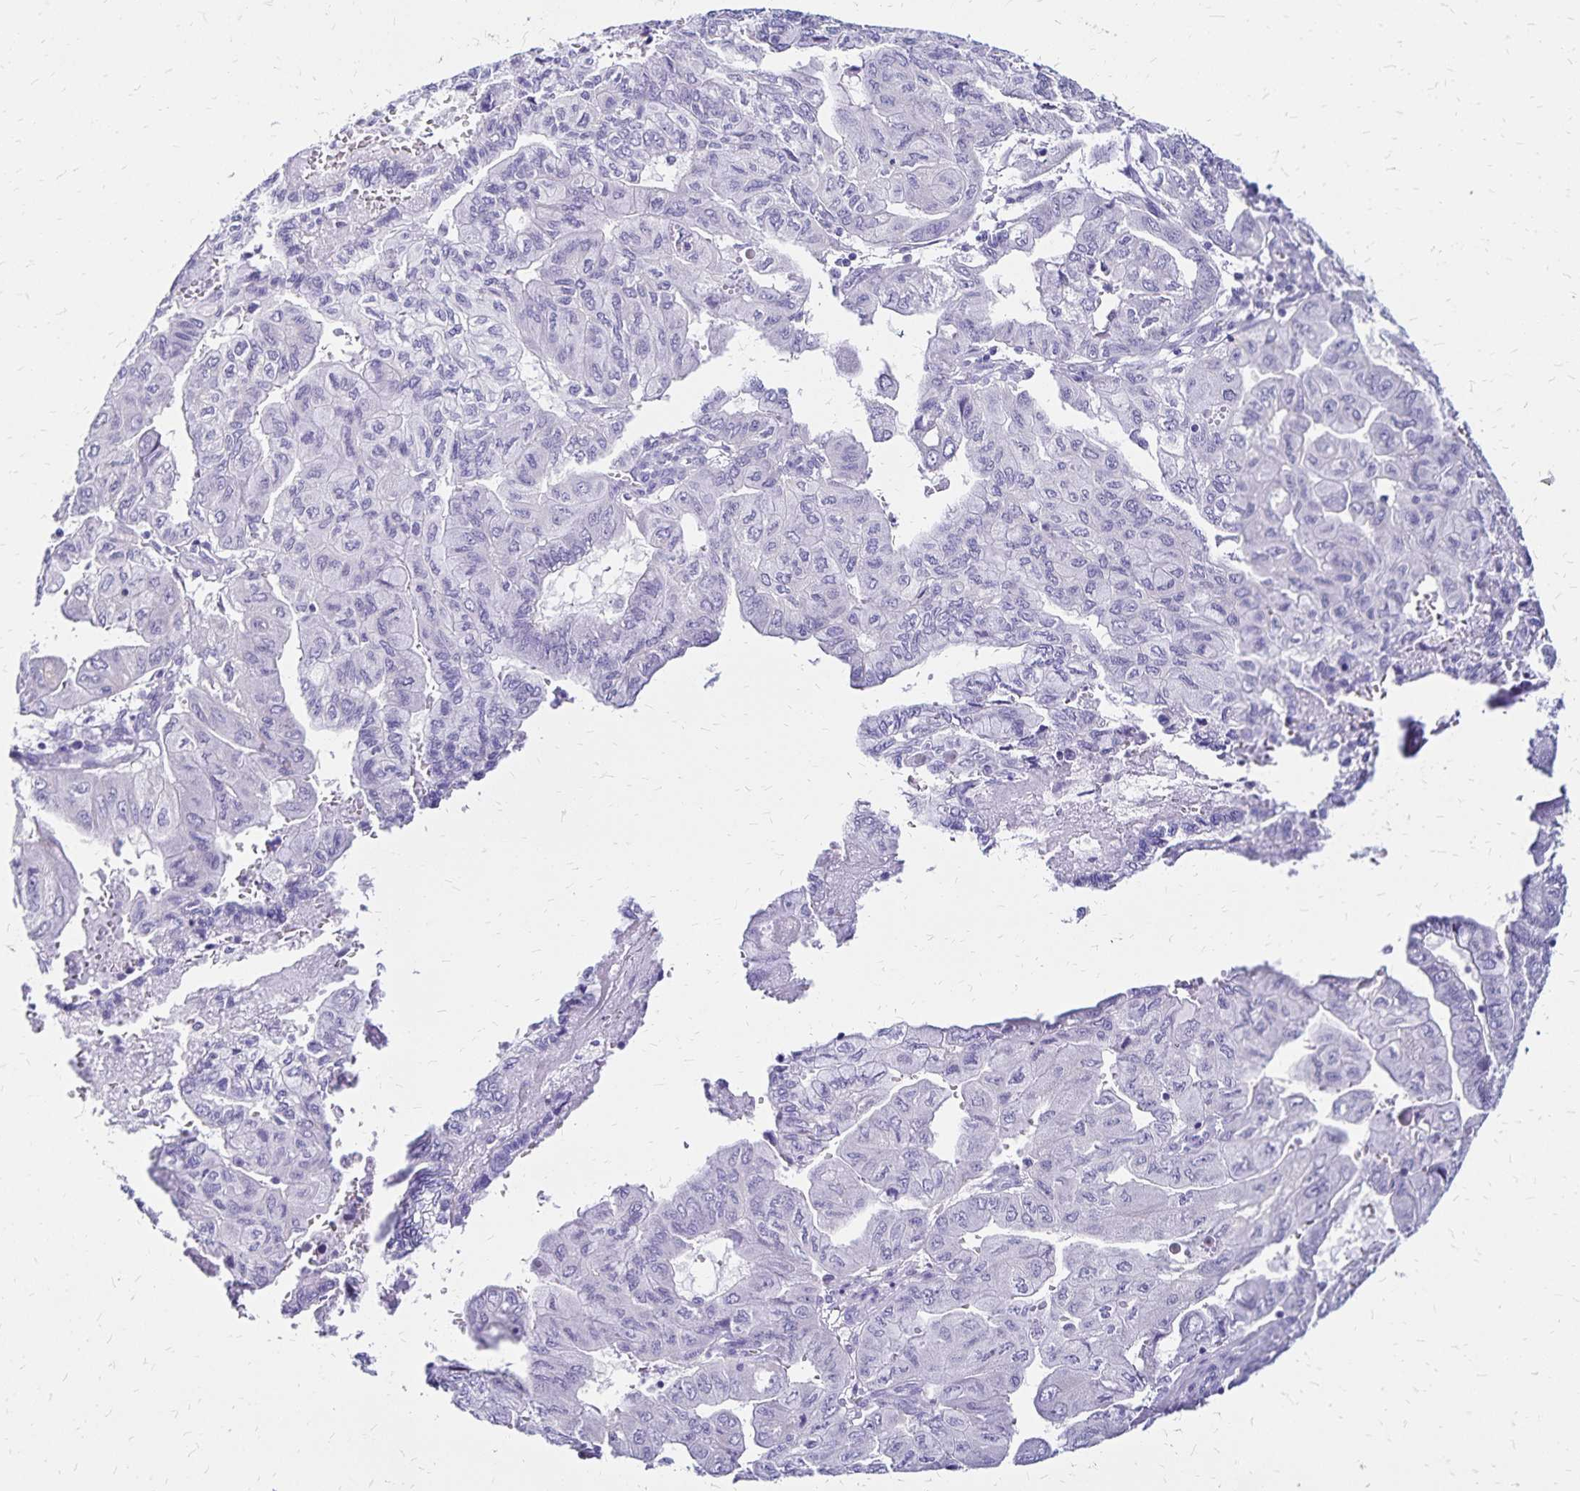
{"staining": {"intensity": "negative", "quantity": "none", "location": "none"}, "tissue": "pancreatic cancer", "cell_type": "Tumor cells", "image_type": "cancer", "snomed": [{"axis": "morphology", "description": "Adenocarcinoma, NOS"}, {"axis": "topography", "description": "Pancreas"}], "caption": "Image shows no protein expression in tumor cells of pancreatic cancer tissue.", "gene": "LIN28B", "patient": {"sex": "male", "age": 51}}